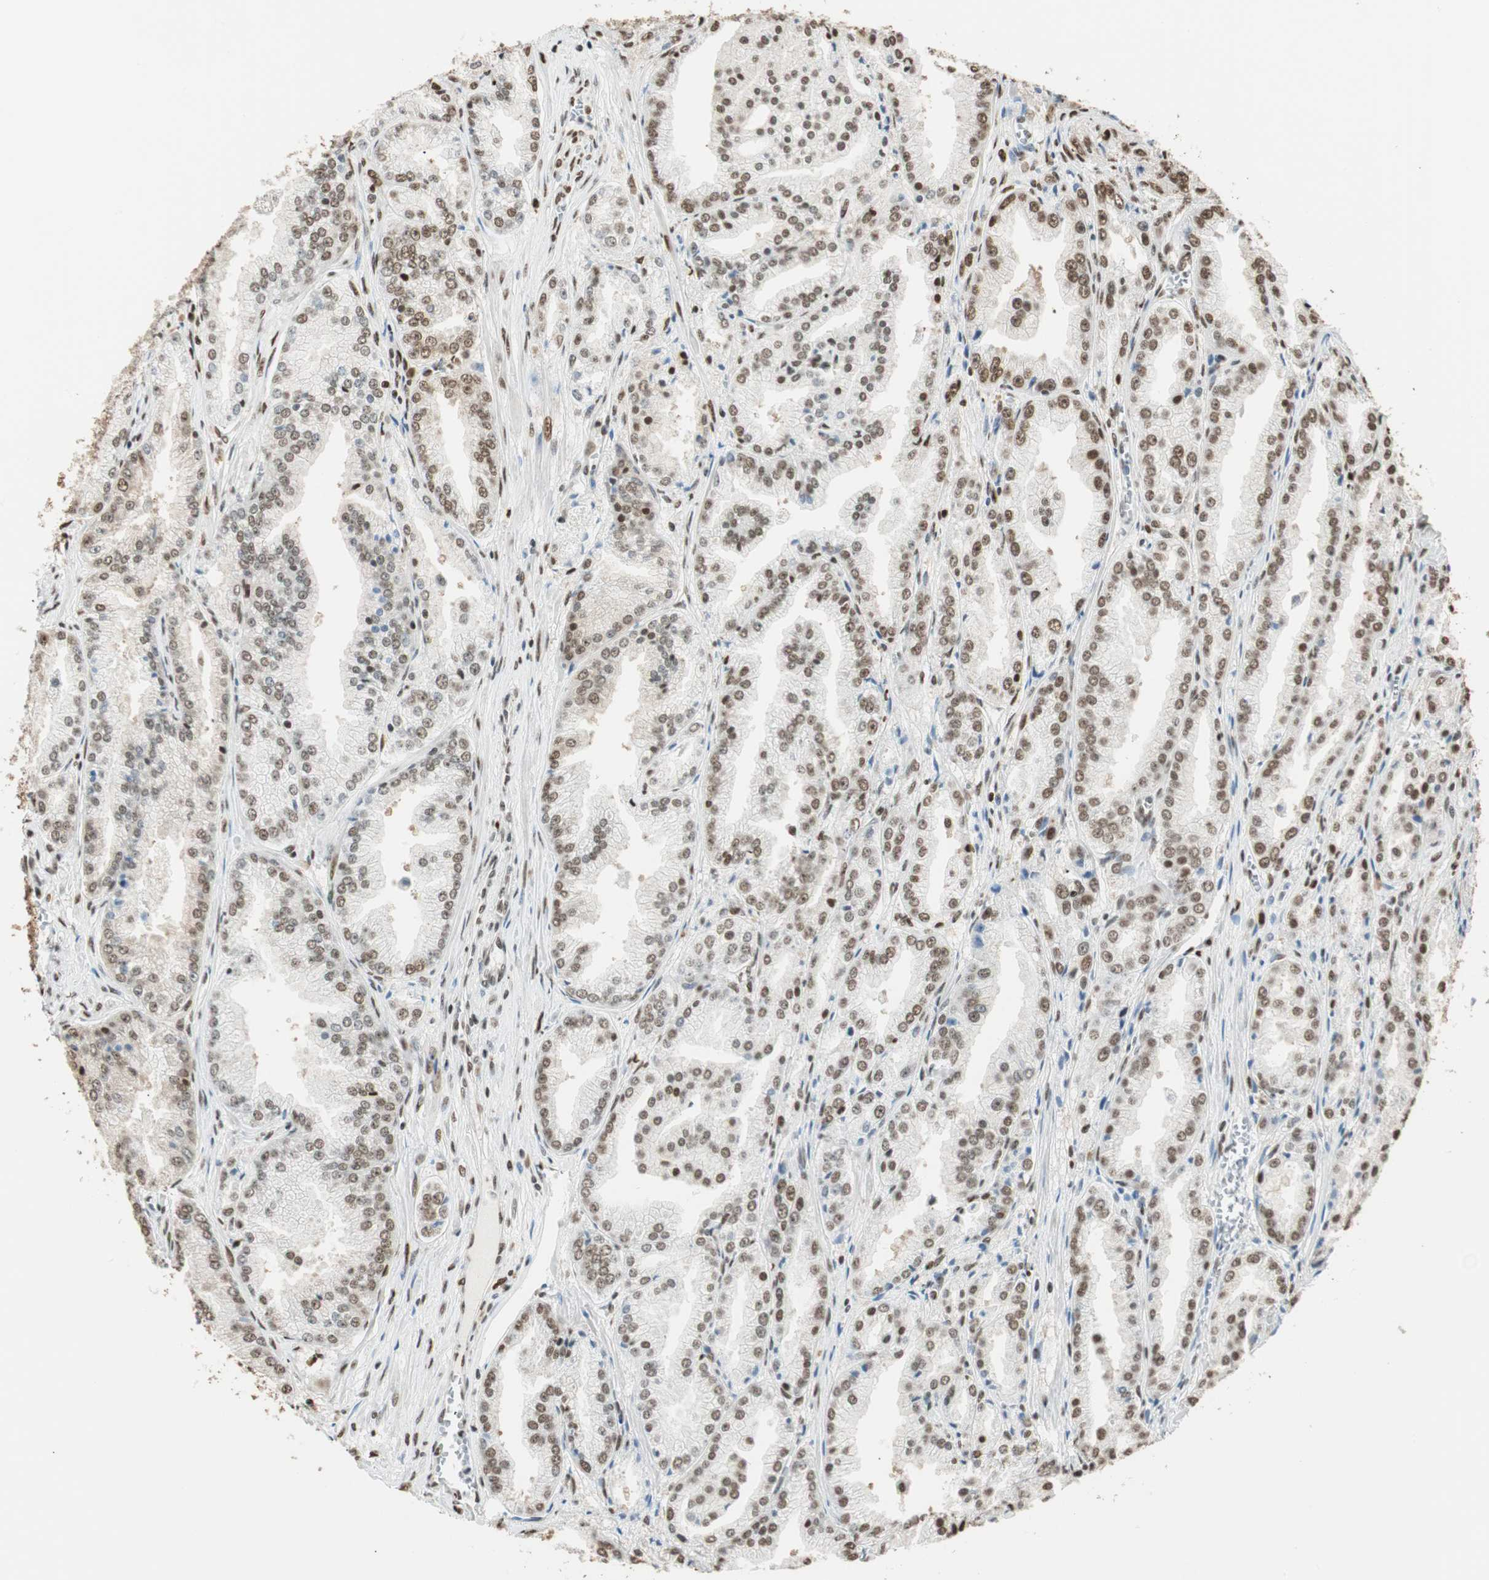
{"staining": {"intensity": "negative", "quantity": "none", "location": "none"}, "tissue": "prostate cancer", "cell_type": "Tumor cells", "image_type": "cancer", "snomed": [{"axis": "morphology", "description": "Adenocarcinoma, High grade"}, {"axis": "topography", "description": "Prostate"}], "caption": "High power microscopy image of an immunohistochemistry (IHC) histopathology image of high-grade adenocarcinoma (prostate), revealing no significant positivity in tumor cells.", "gene": "FANCG", "patient": {"sex": "male", "age": 61}}